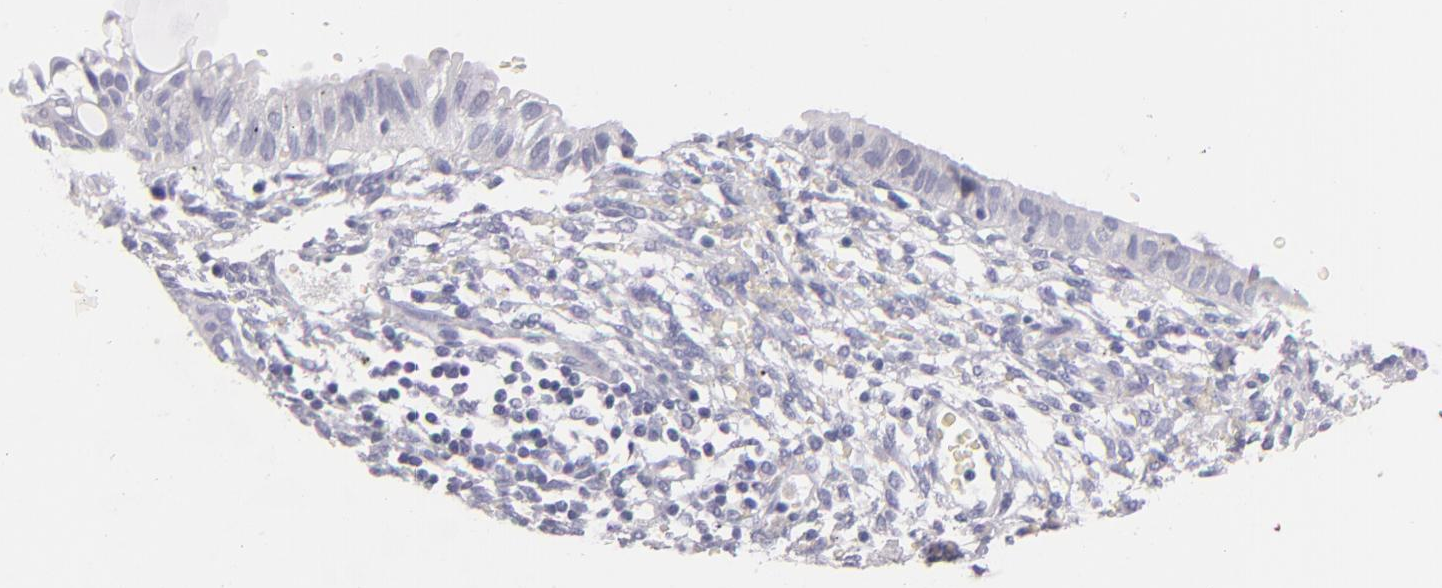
{"staining": {"intensity": "negative", "quantity": "none", "location": "none"}, "tissue": "endometrium", "cell_type": "Cells in endometrial stroma", "image_type": "normal", "snomed": [{"axis": "morphology", "description": "Normal tissue, NOS"}, {"axis": "topography", "description": "Endometrium"}], "caption": "Immunohistochemistry of benign endometrium shows no positivity in cells in endometrial stroma.", "gene": "TPSD1", "patient": {"sex": "female", "age": 61}}